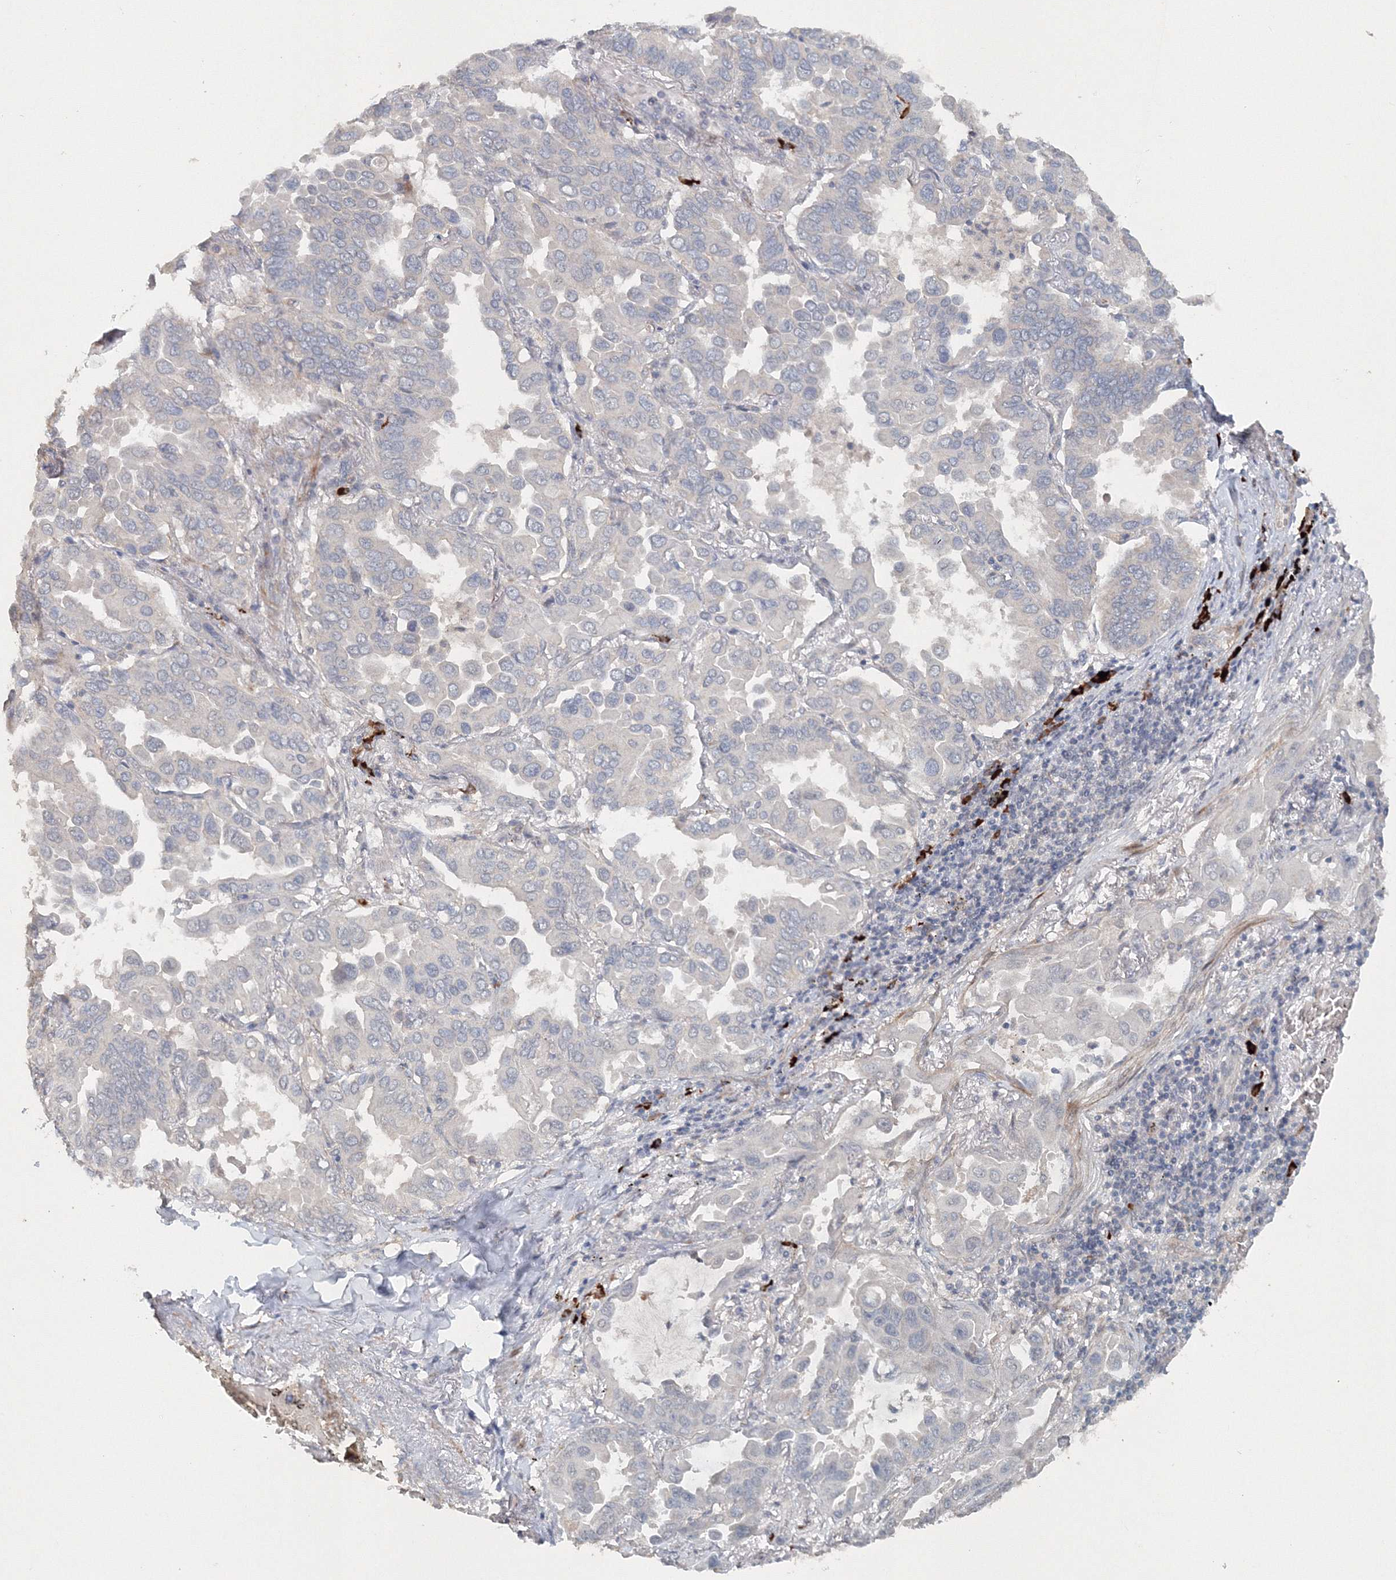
{"staining": {"intensity": "negative", "quantity": "none", "location": "none"}, "tissue": "lung cancer", "cell_type": "Tumor cells", "image_type": "cancer", "snomed": [{"axis": "morphology", "description": "Adenocarcinoma, NOS"}, {"axis": "topography", "description": "Lung"}], "caption": "IHC of lung adenocarcinoma exhibits no staining in tumor cells.", "gene": "NALF2", "patient": {"sex": "male", "age": 64}}